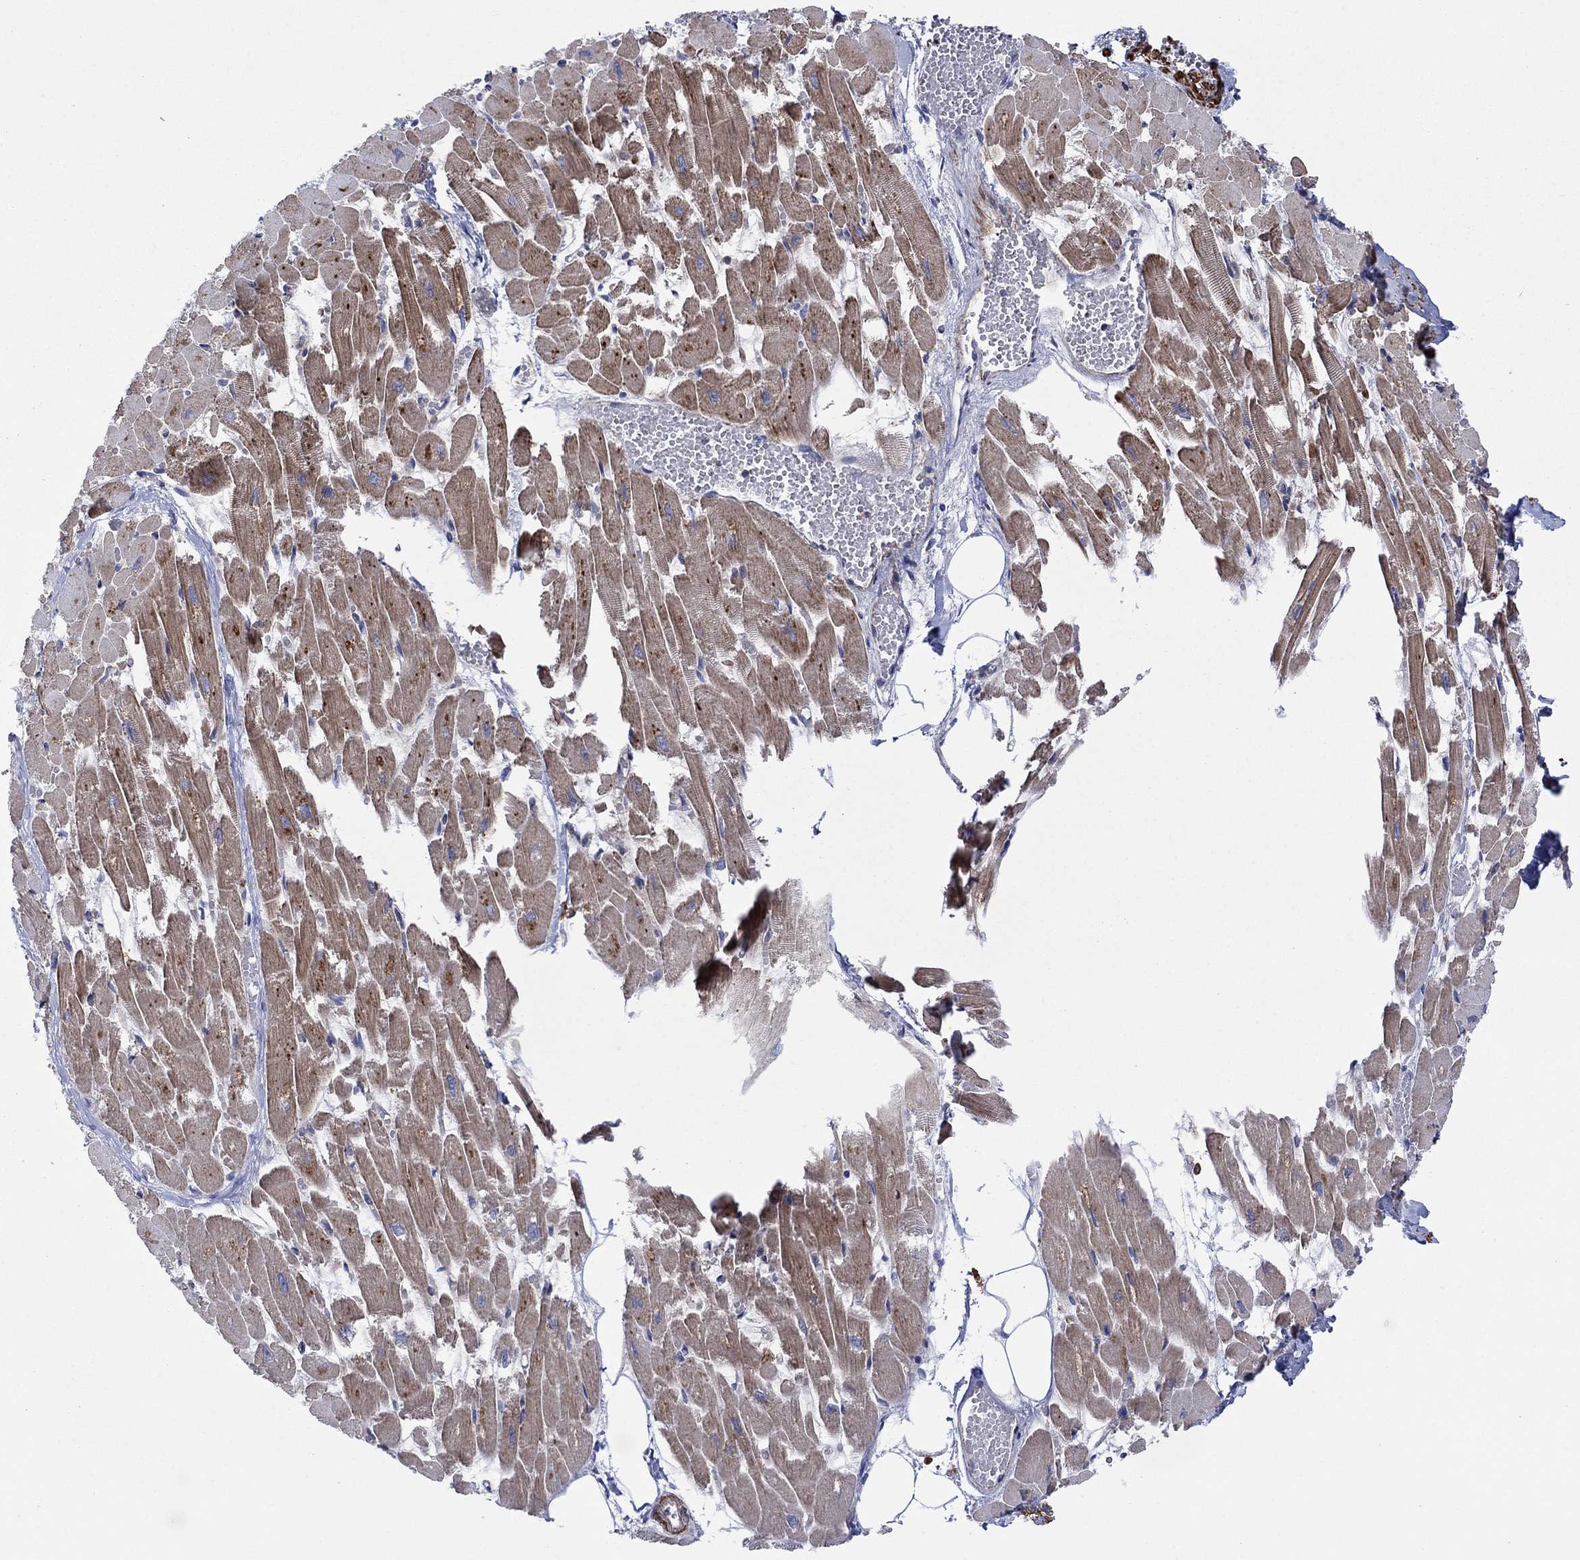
{"staining": {"intensity": "moderate", "quantity": "<25%", "location": "cytoplasmic/membranous"}, "tissue": "heart muscle", "cell_type": "Cardiomyocytes", "image_type": "normal", "snomed": [{"axis": "morphology", "description": "Normal tissue, NOS"}, {"axis": "topography", "description": "Heart"}], "caption": "Moderate cytoplasmic/membranous positivity for a protein is identified in about <25% of cardiomyocytes of benign heart muscle using immunohistochemistry (IHC).", "gene": "PAG1", "patient": {"sex": "female", "age": 52}}